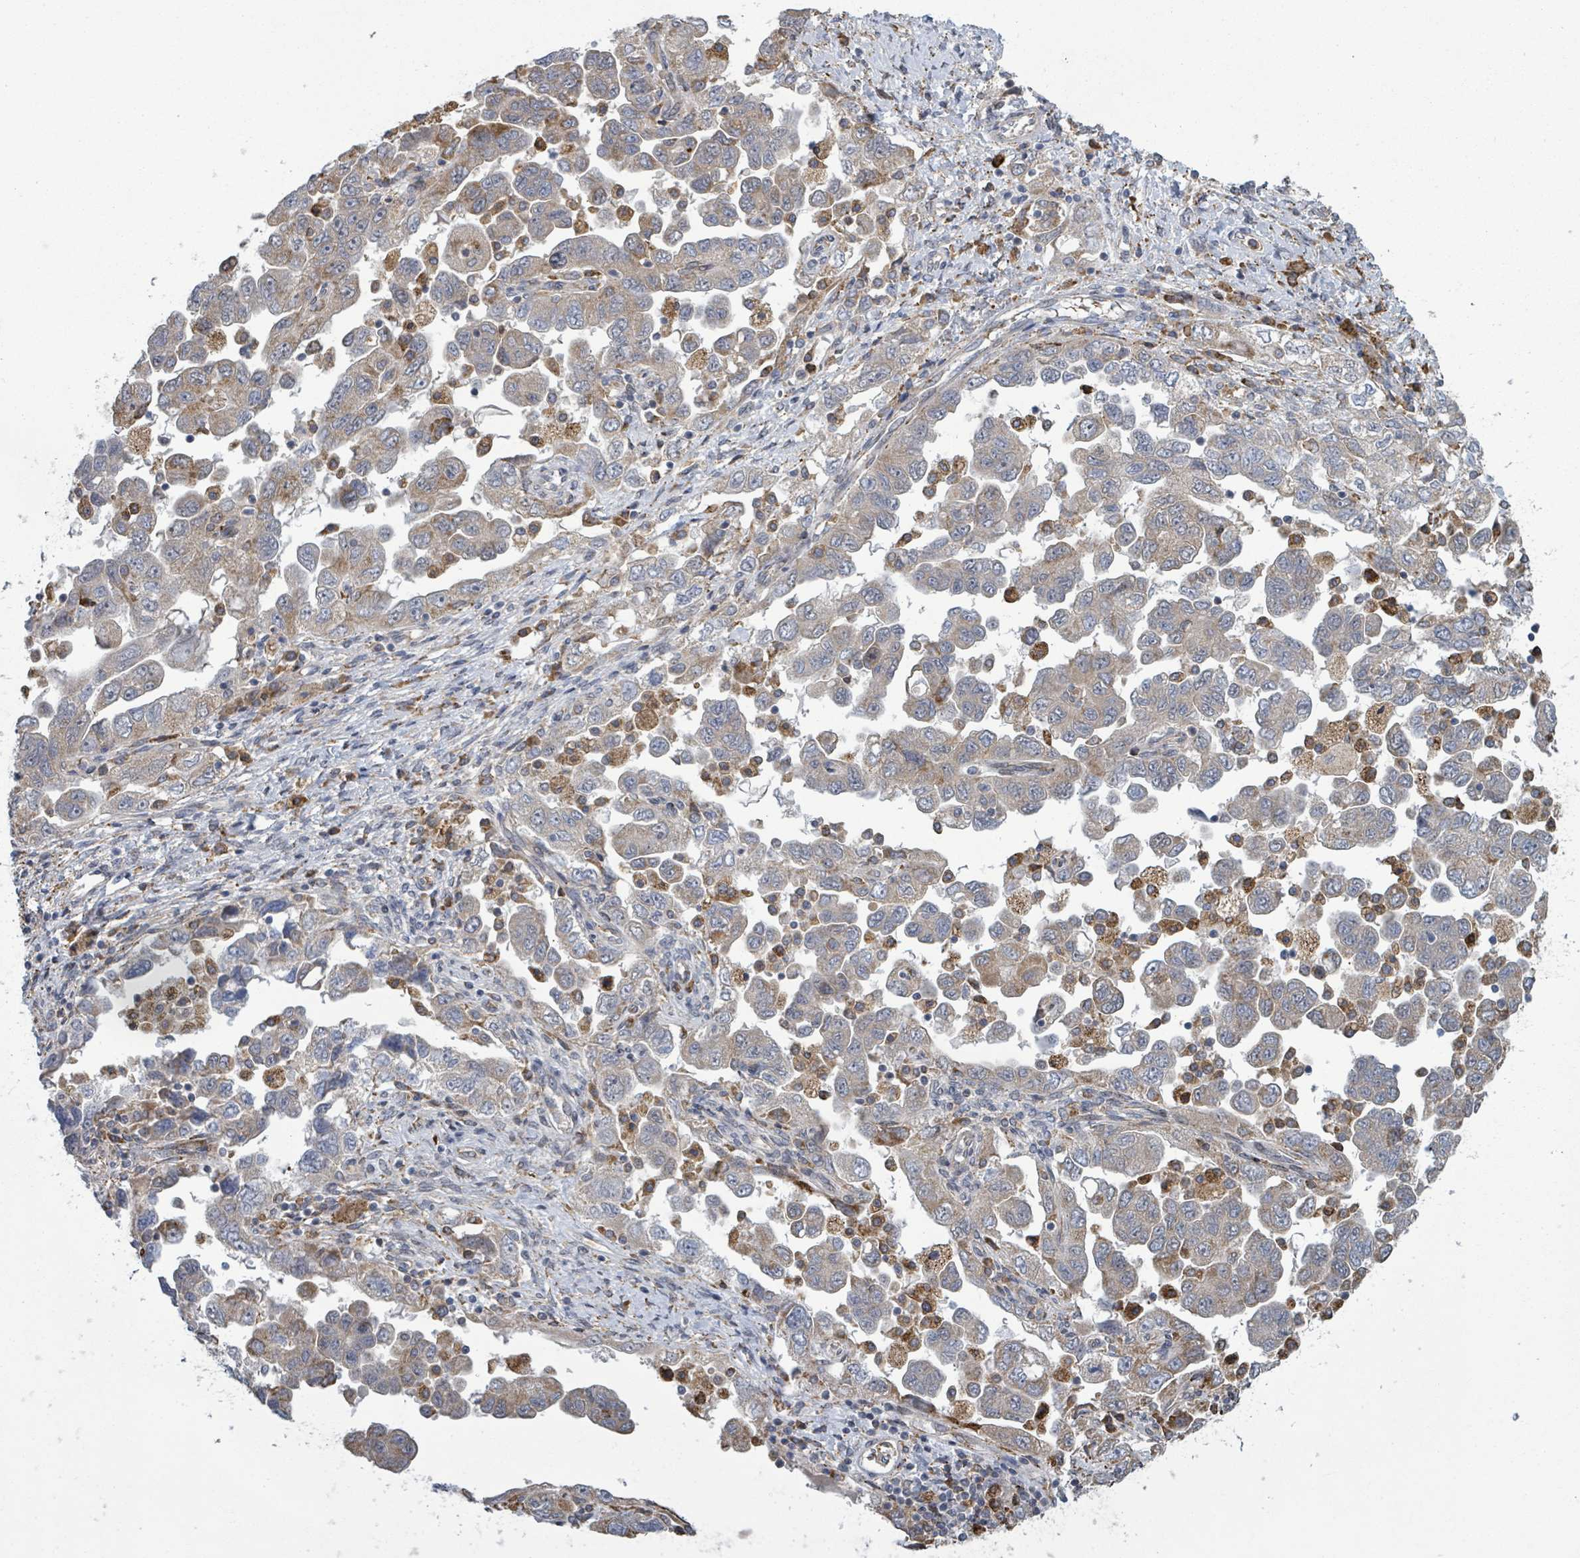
{"staining": {"intensity": "moderate", "quantity": "<25%", "location": "cytoplasmic/membranous"}, "tissue": "ovarian cancer", "cell_type": "Tumor cells", "image_type": "cancer", "snomed": [{"axis": "morphology", "description": "Carcinoma, NOS"}, {"axis": "morphology", "description": "Cystadenocarcinoma, serous, NOS"}, {"axis": "topography", "description": "Ovary"}], "caption": "Human ovarian carcinoma stained for a protein (brown) demonstrates moderate cytoplasmic/membranous positive staining in approximately <25% of tumor cells.", "gene": "SHROOM2", "patient": {"sex": "female", "age": 69}}